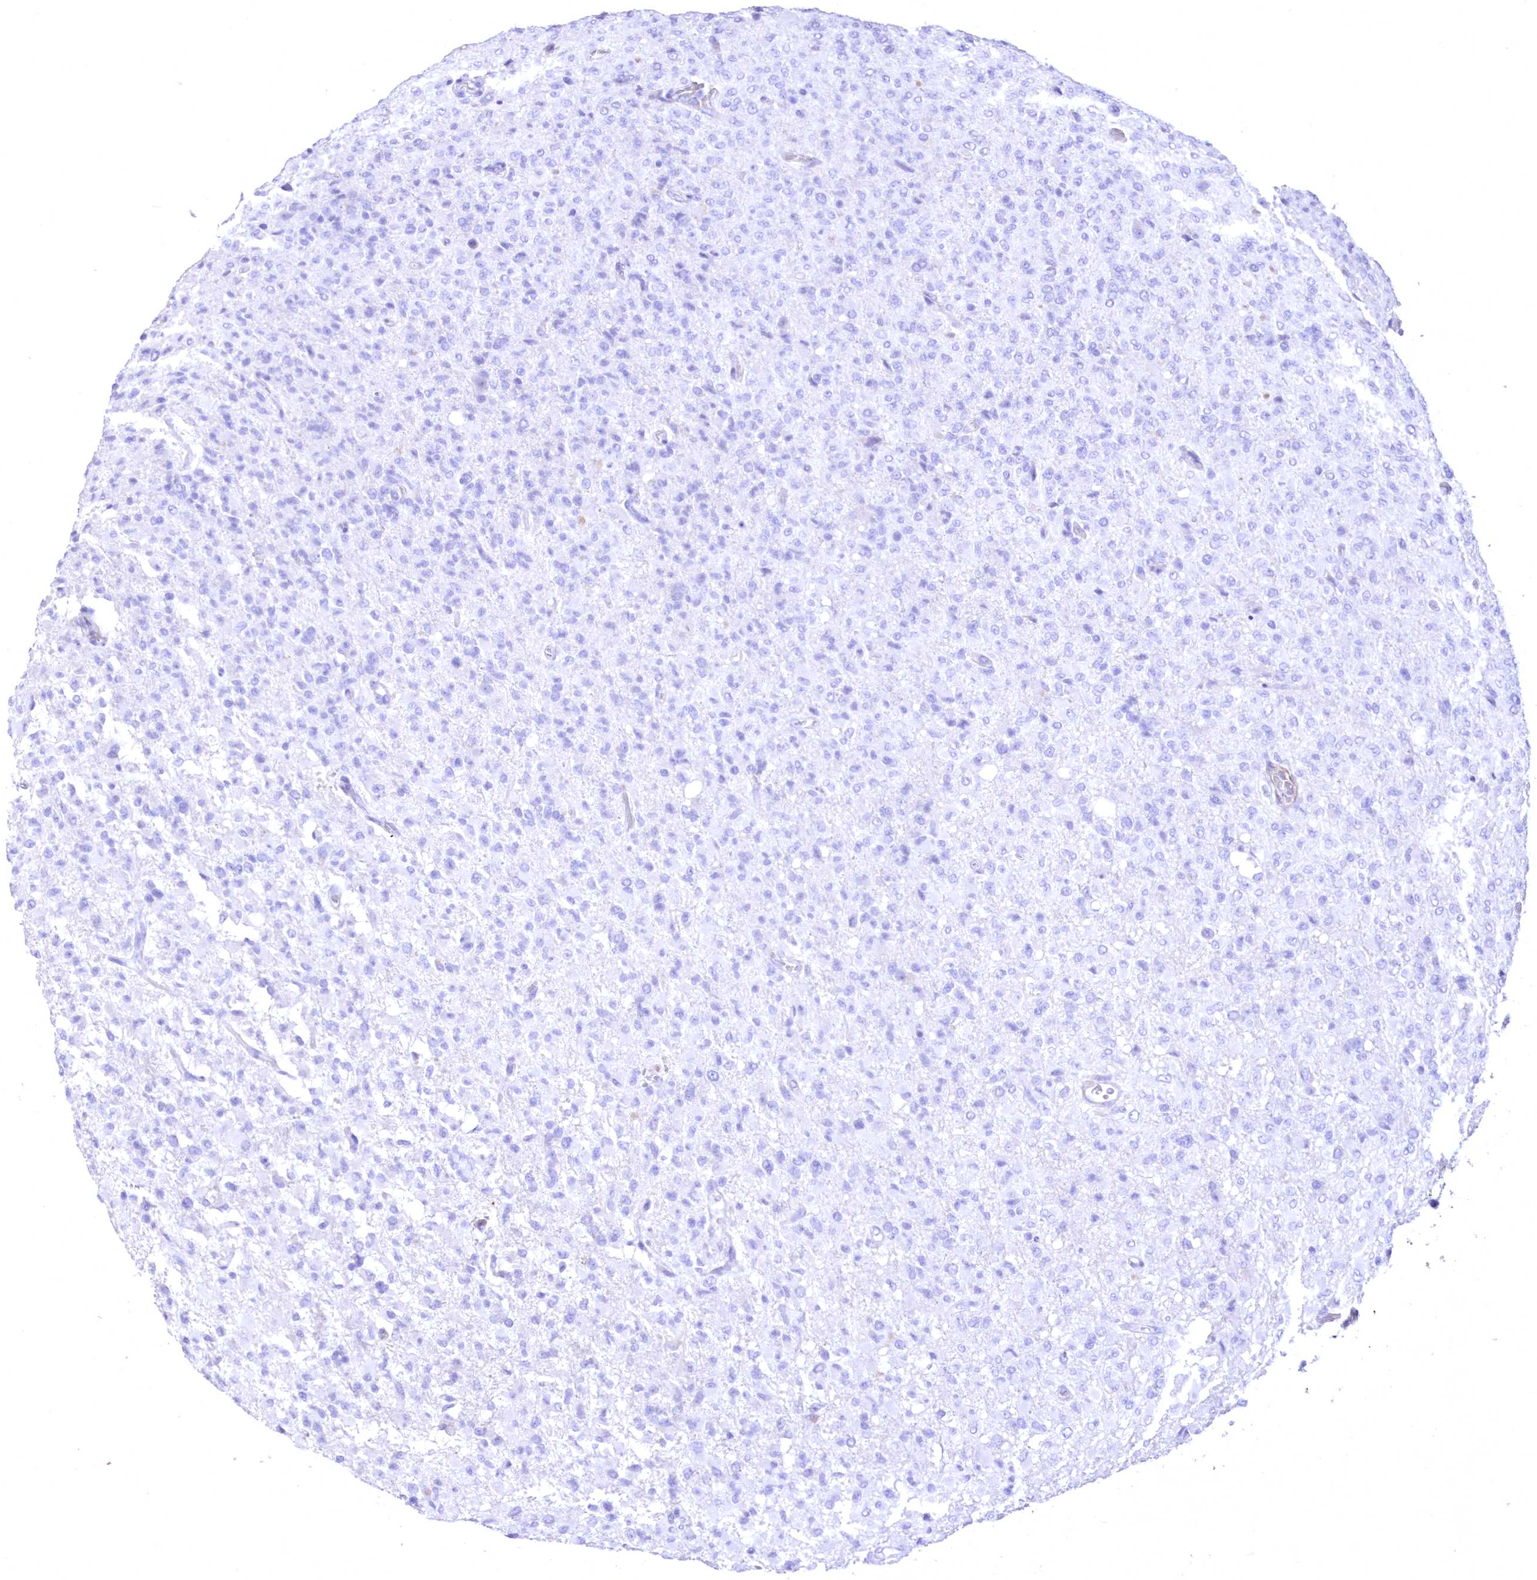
{"staining": {"intensity": "negative", "quantity": "none", "location": "none"}, "tissue": "glioma", "cell_type": "Tumor cells", "image_type": "cancer", "snomed": [{"axis": "morphology", "description": "Glioma, malignant, High grade"}, {"axis": "topography", "description": "Brain"}], "caption": "The immunohistochemistry histopathology image has no significant positivity in tumor cells of glioma tissue.", "gene": "WDR74", "patient": {"sex": "female", "age": 57}}